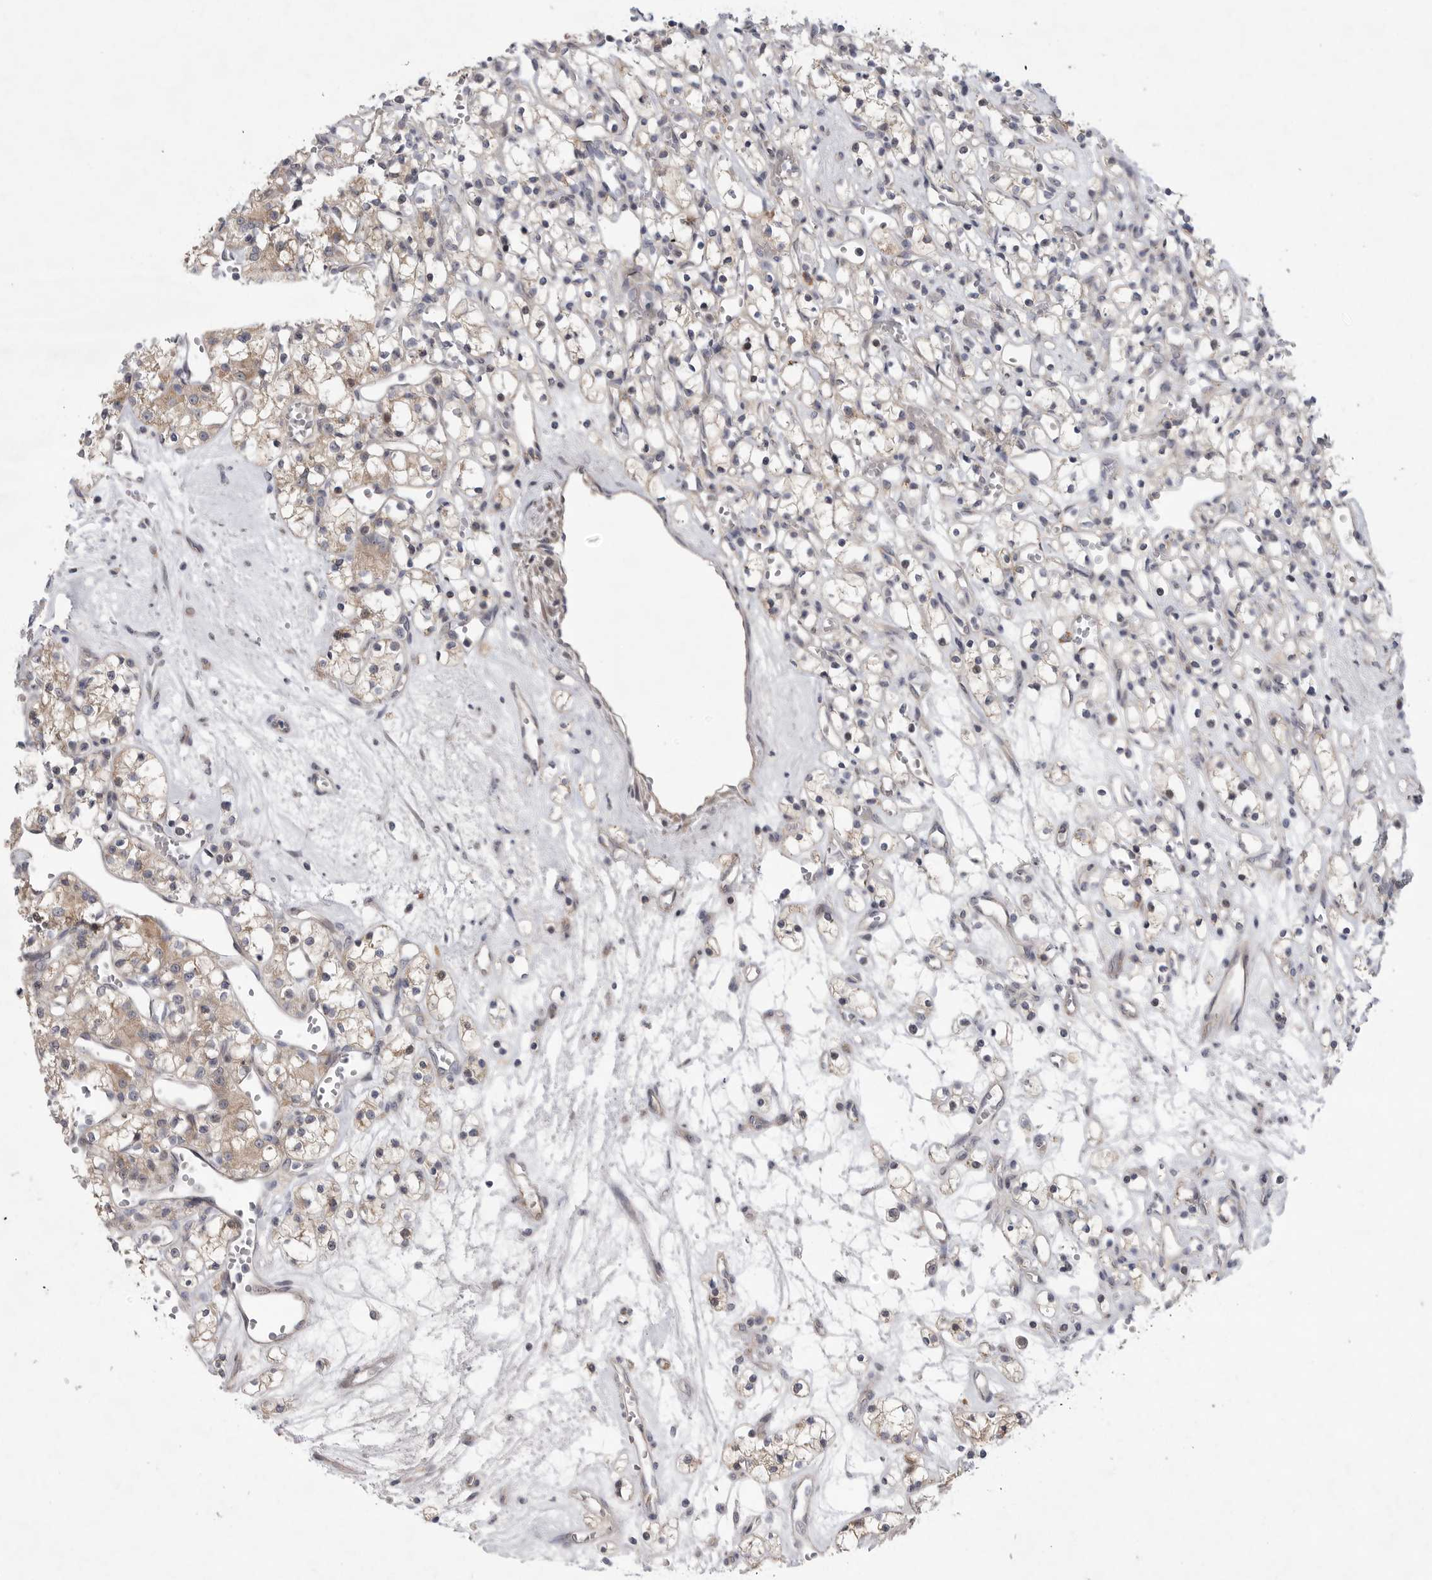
{"staining": {"intensity": "weak", "quantity": "<25%", "location": "cytoplasmic/membranous"}, "tissue": "renal cancer", "cell_type": "Tumor cells", "image_type": "cancer", "snomed": [{"axis": "morphology", "description": "Adenocarcinoma, NOS"}, {"axis": "topography", "description": "Kidney"}], "caption": "Immunohistochemical staining of renal cancer exhibits no significant staining in tumor cells. The staining was performed using DAB to visualize the protein expression in brown, while the nuclei were stained in blue with hematoxylin (Magnification: 20x).", "gene": "FBXO43", "patient": {"sex": "female", "age": 59}}